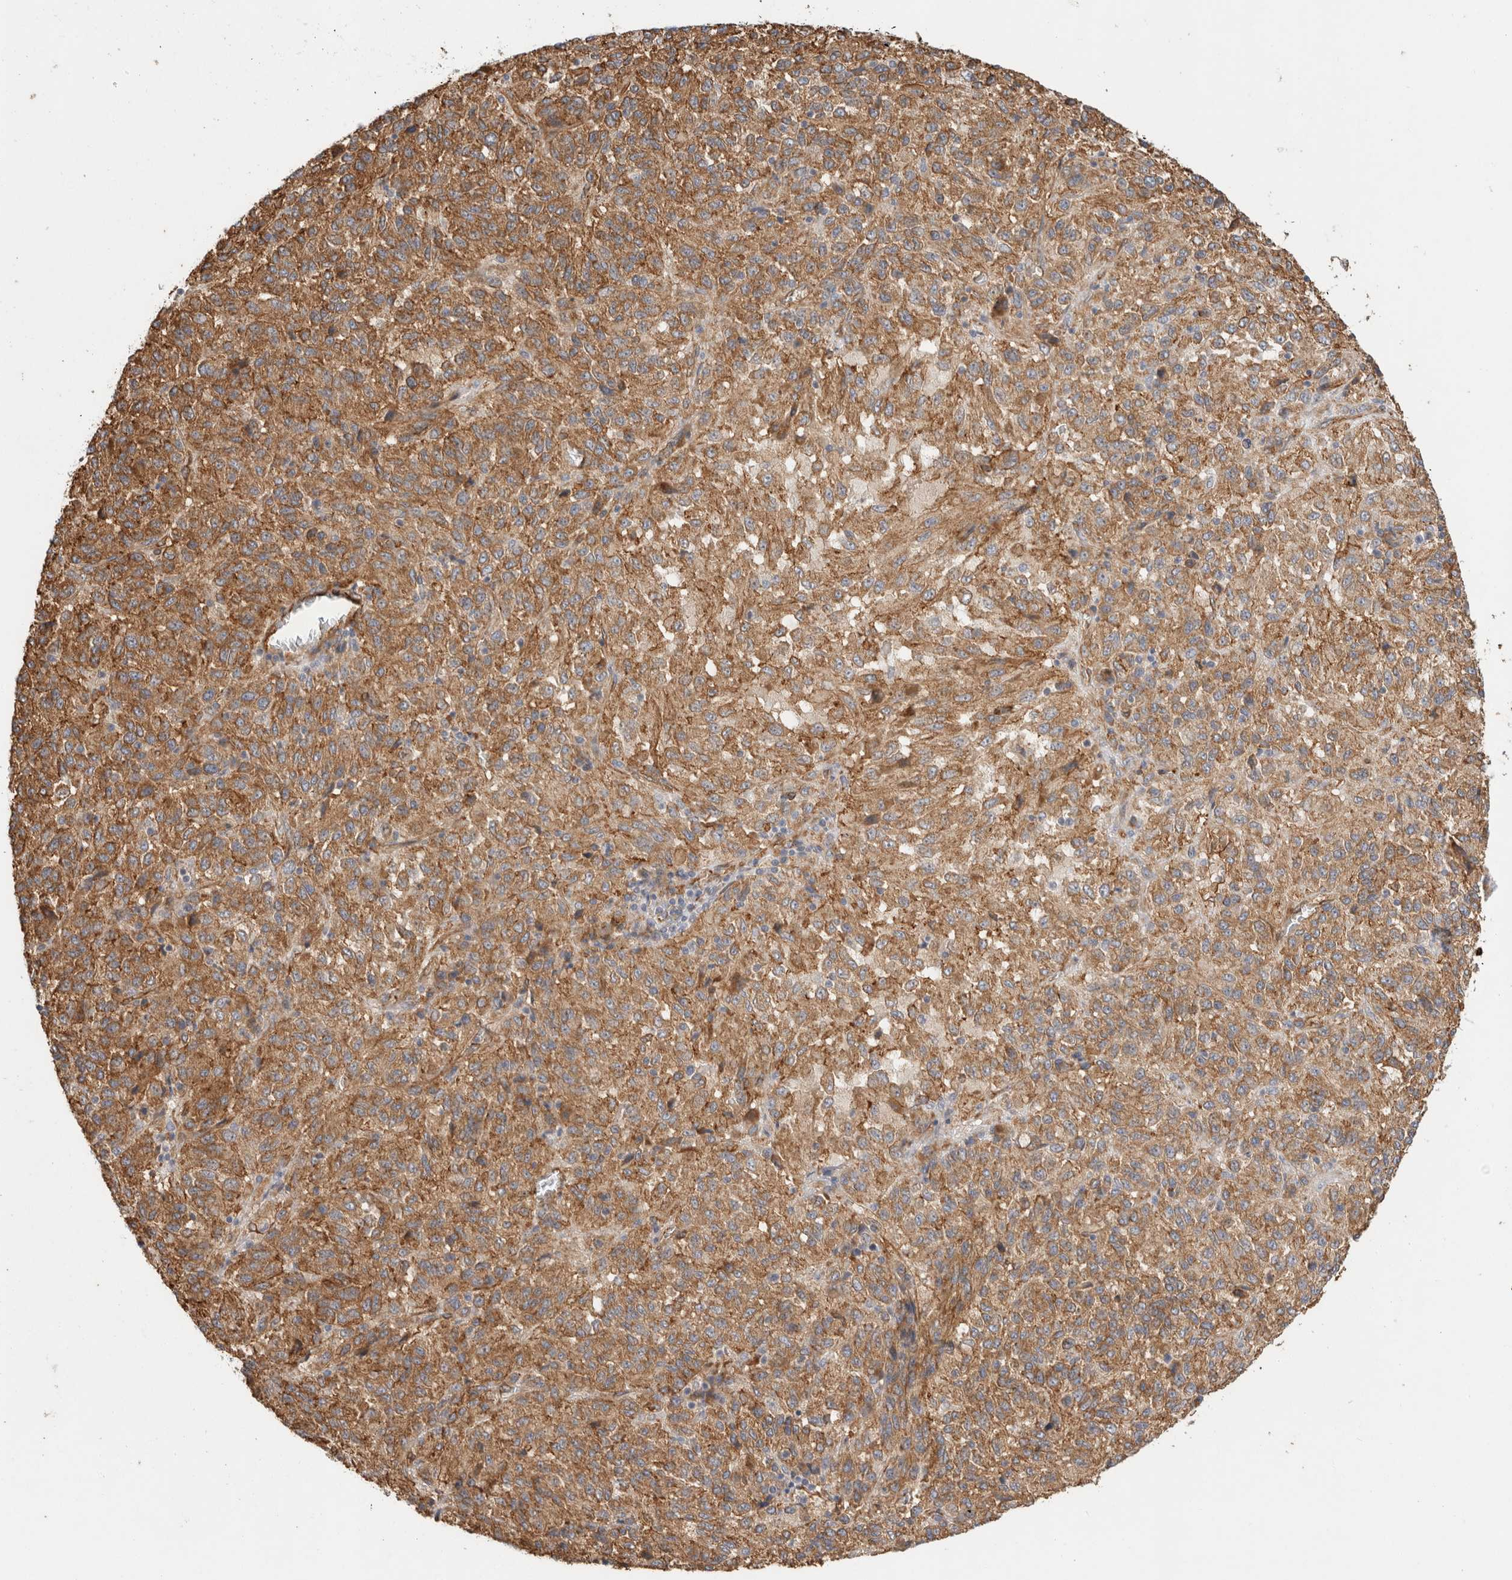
{"staining": {"intensity": "moderate", "quantity": ">75%", "location": "cytoplasmic/membranous"}, "tissue": "melanoma", "cell_type": "Tumor cells", "image_type": "cancer", "snomed": [{"axis": "morphology", "description": "Malignant melanoma, Metastatic site"}, {"axis": "topography", "description": "Lung"}], "caption": "Immunohistochemistry histopathology image of neoplastic tissue: malignant melanoma (metastatic site) stained using immunohistochemistry (IHC) demonstrates medium levels of moderate protein expression localized specifically in the cytoplasmic/membranous of tumor cells, appearing as a cytoplasmic/membranous brown color.", "gene": "JMJD4", "patient": {"sex": "male", "age": 64}}